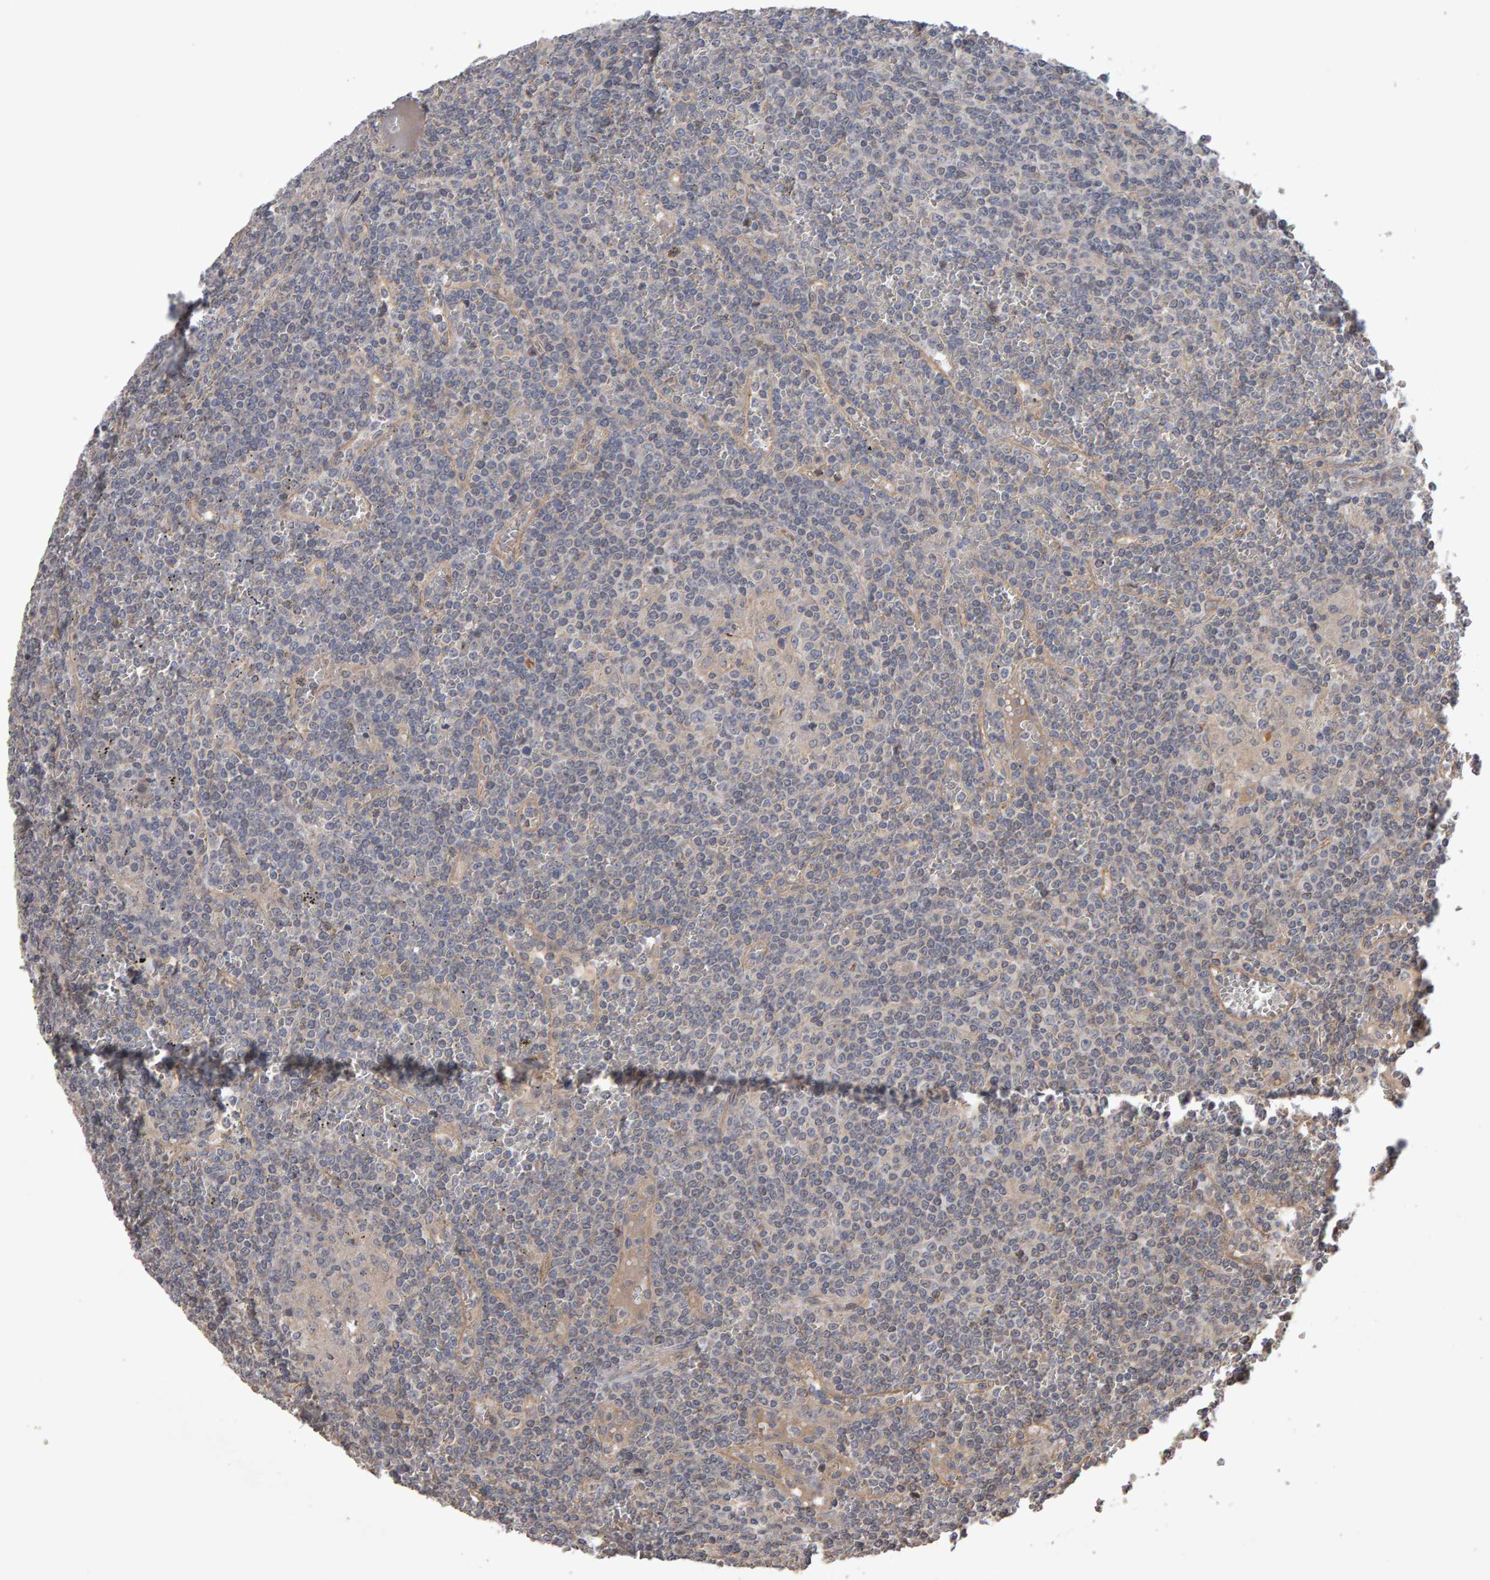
{"staining": {"intensity": "negative", "quantity": "none", "location": "none"}, "tissue": "lymphoma", "cell_type": "Tumor cells", "image_type": "cancer", "snomed": [{"axis": "morphology", "description": "Malignant lymphoma, non-Hodgkin's type, Low grade"}, {"axis": "topography", "description": "Spleen"}], "caption": "Immunohistochemistry photomicrograph of human malignant lymphoma, non-Hodgkin's type (low-grade) stained for a protein (brown), which shows no staining in tumor cells.", "gene": "COASY", "patient": {"sex": "female", "age": 19}}